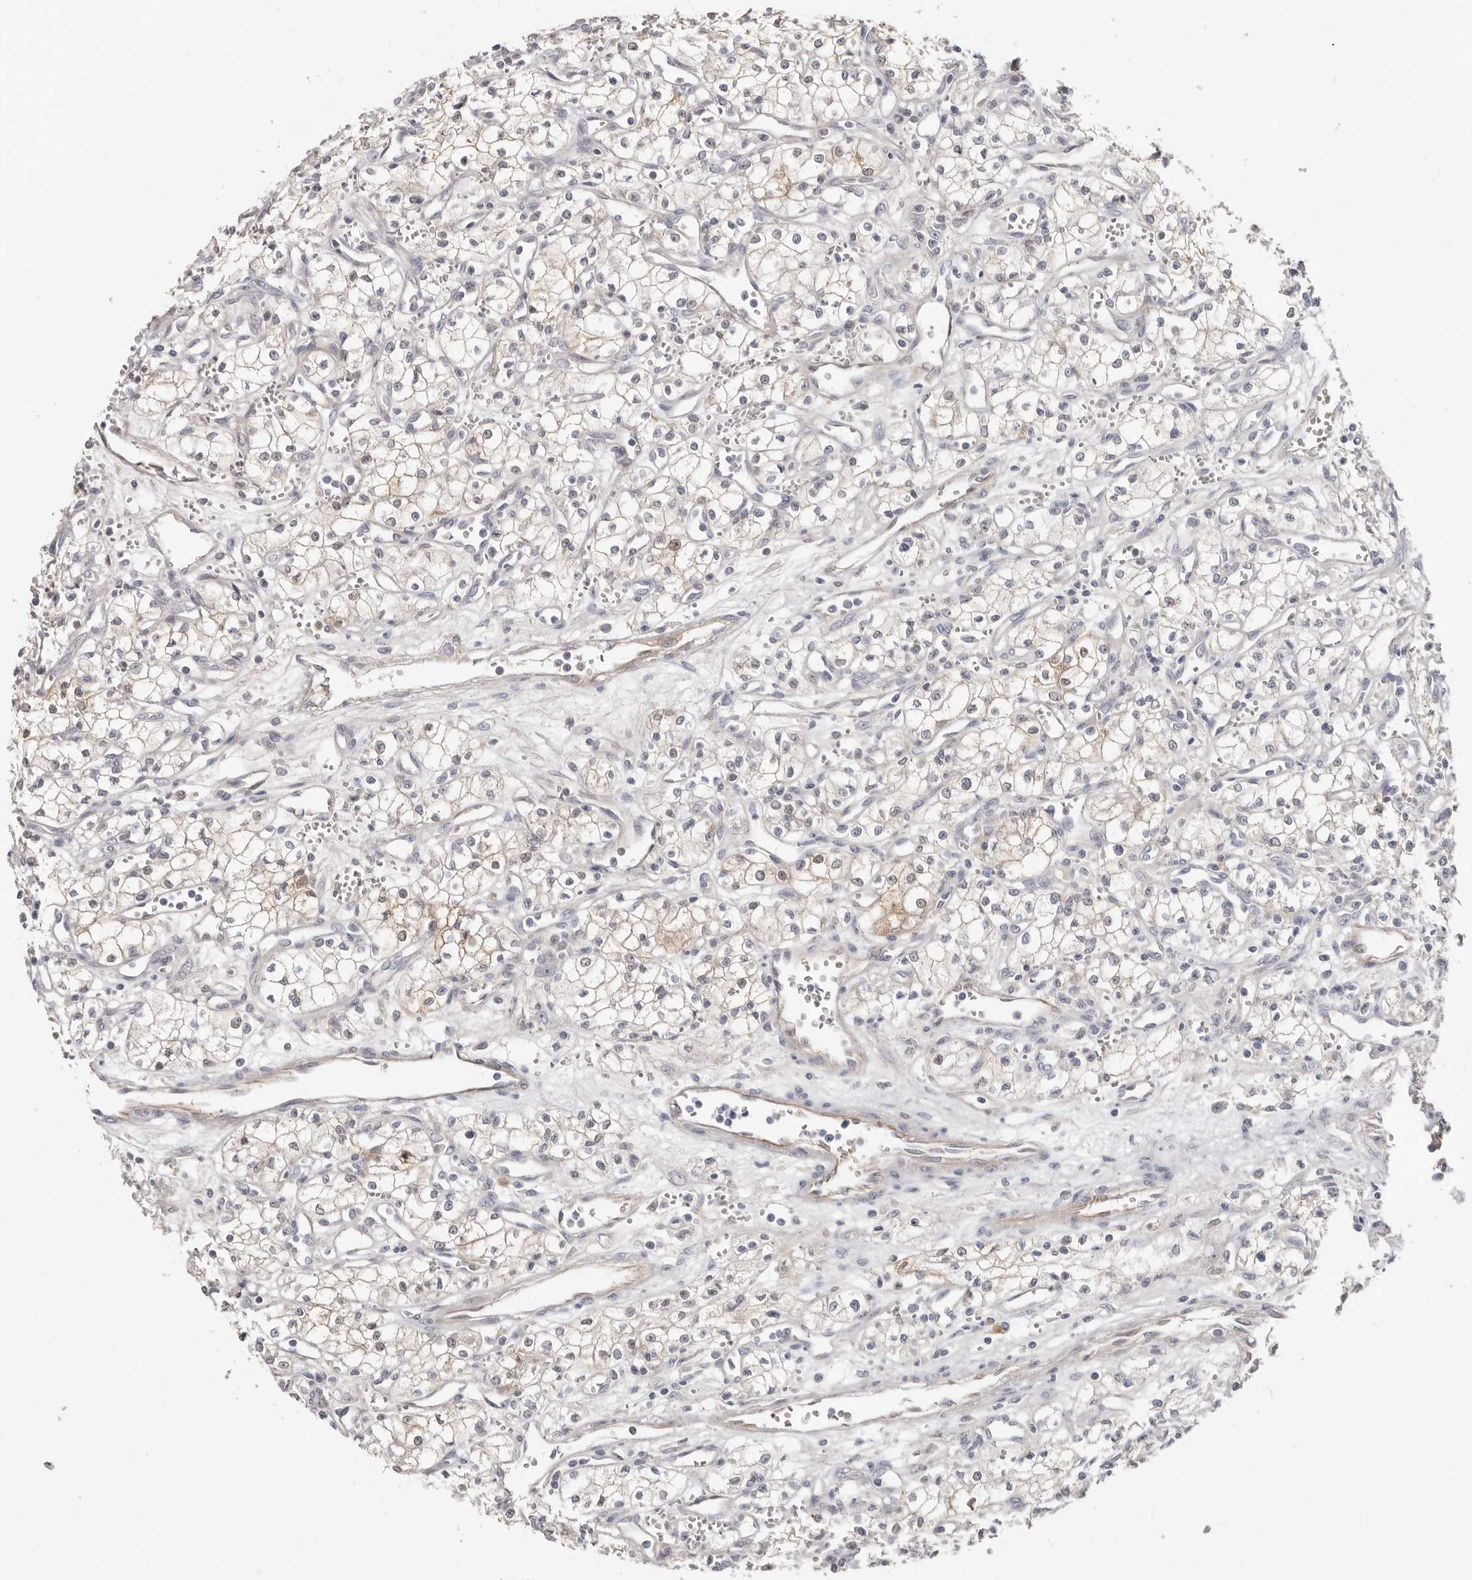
{"staining": {"intensity": "weak", "quantity": "<25%", "location": "cytoplasmic/membranous"}, "tissue": "renal cancer", "cell_type": "Tumor cells", "image_type": "cancer", "snomed": [{"axis": "morphology", "description": "Adenocarcinoma, NOS"}, {"axis": "topography", "description": "Kidney"}], "caption": "A high-resolution micrograph shows IHC staining of renal cancer (adenocarcinoma), which demonstrates no significant positivity in tumor cells.", "gene": "PKDCC", "patient": {"sex": "male", "age": 59}}